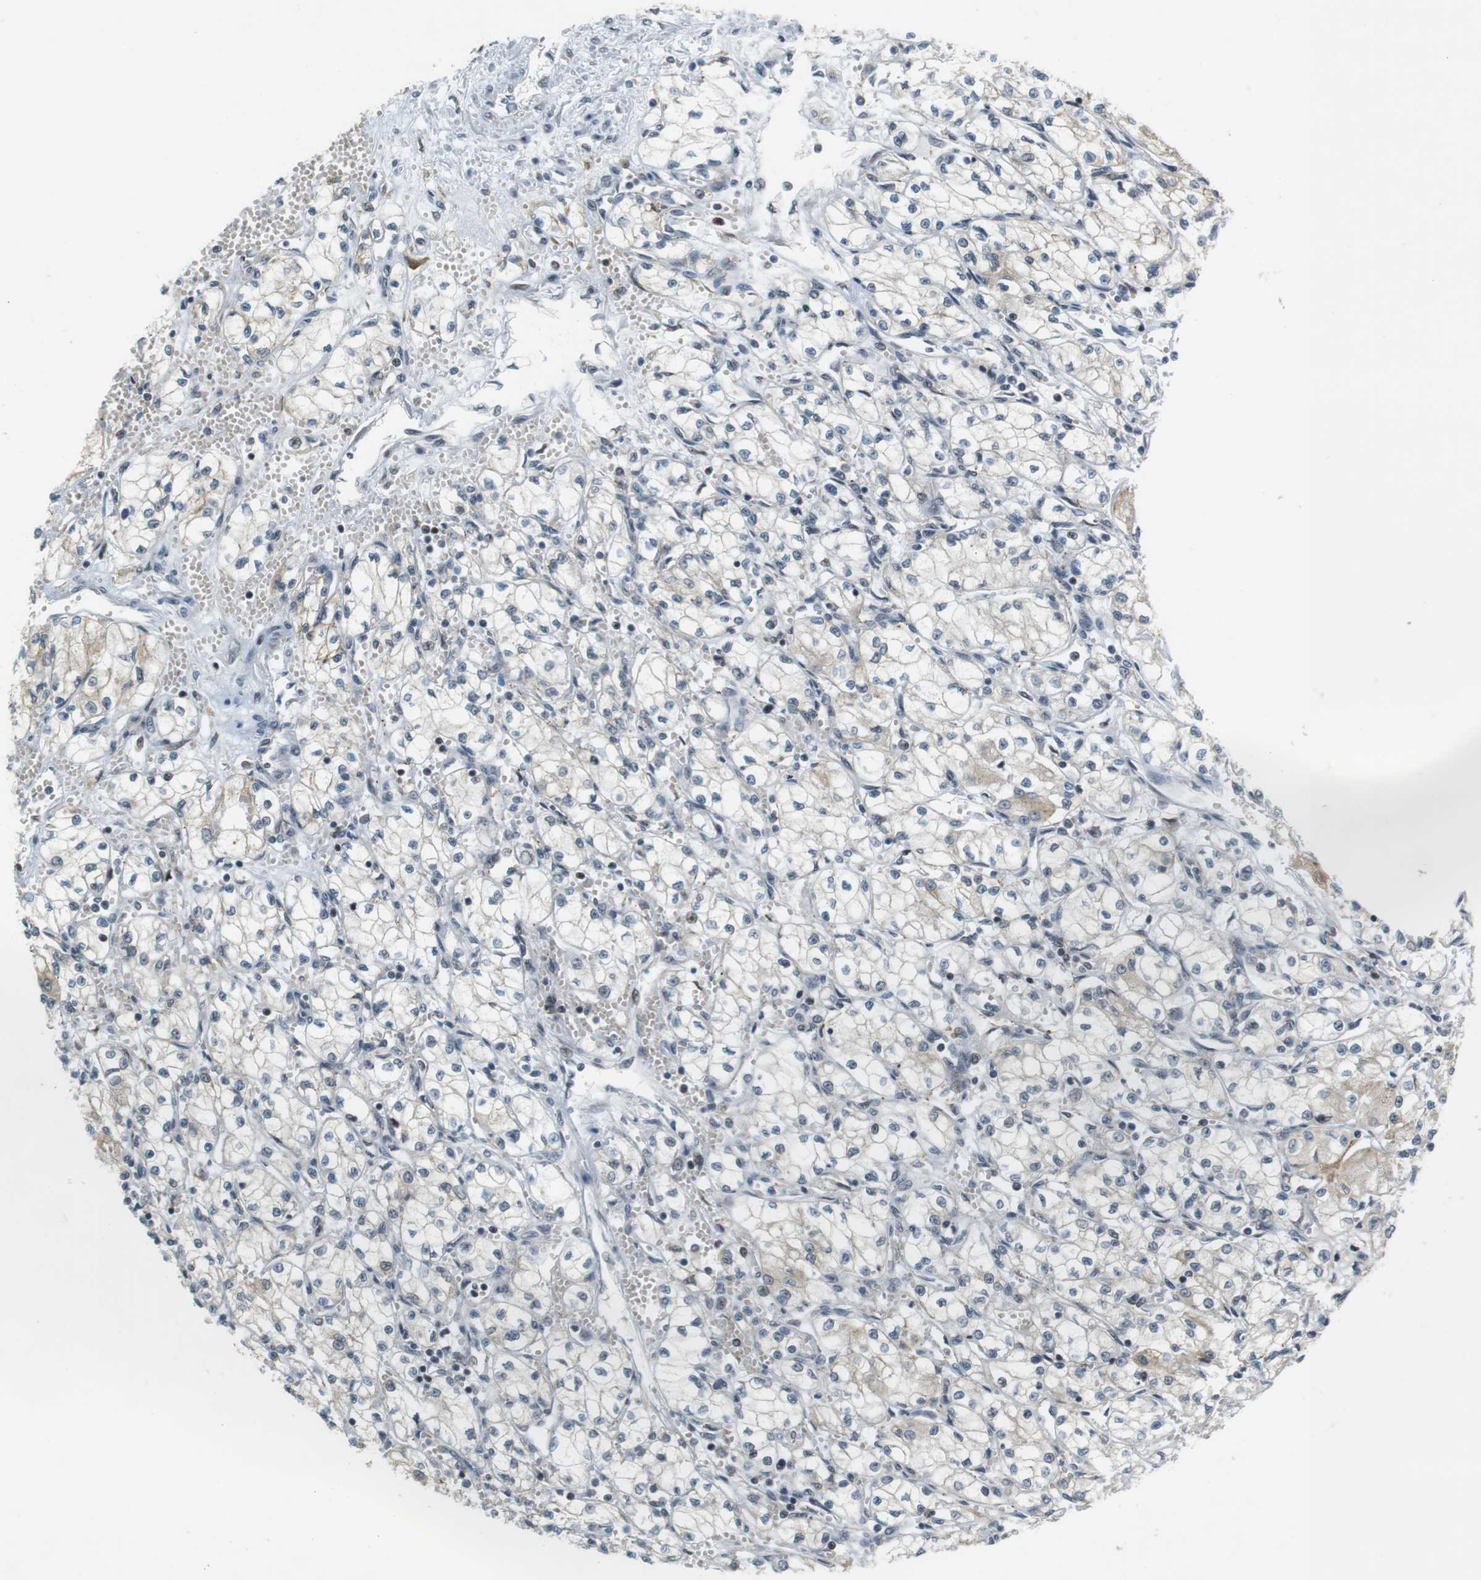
{"staining": {"intensity": "weak", "quantity": "<25%", "location": "cytoplasmic/membranous,nuclear"}, "tissue": "renal cancer", "cell_type": "Tumor cells", "image_type": "cancer", "snomed": [{"axis": "morphology", "description": "Normal tissue, NOS"}, {"axis": "morphology", "description": "Adenocarcinoma, NOS"}, {"axis": "topography", "description": "Kidney"}], "caption": "An image of renal cancer (adenocarcinoma) stained for a protein displays no brown staining in tumor cells.", "gene": "RNF38", "patient": {"sex": "male", "age": 59}}